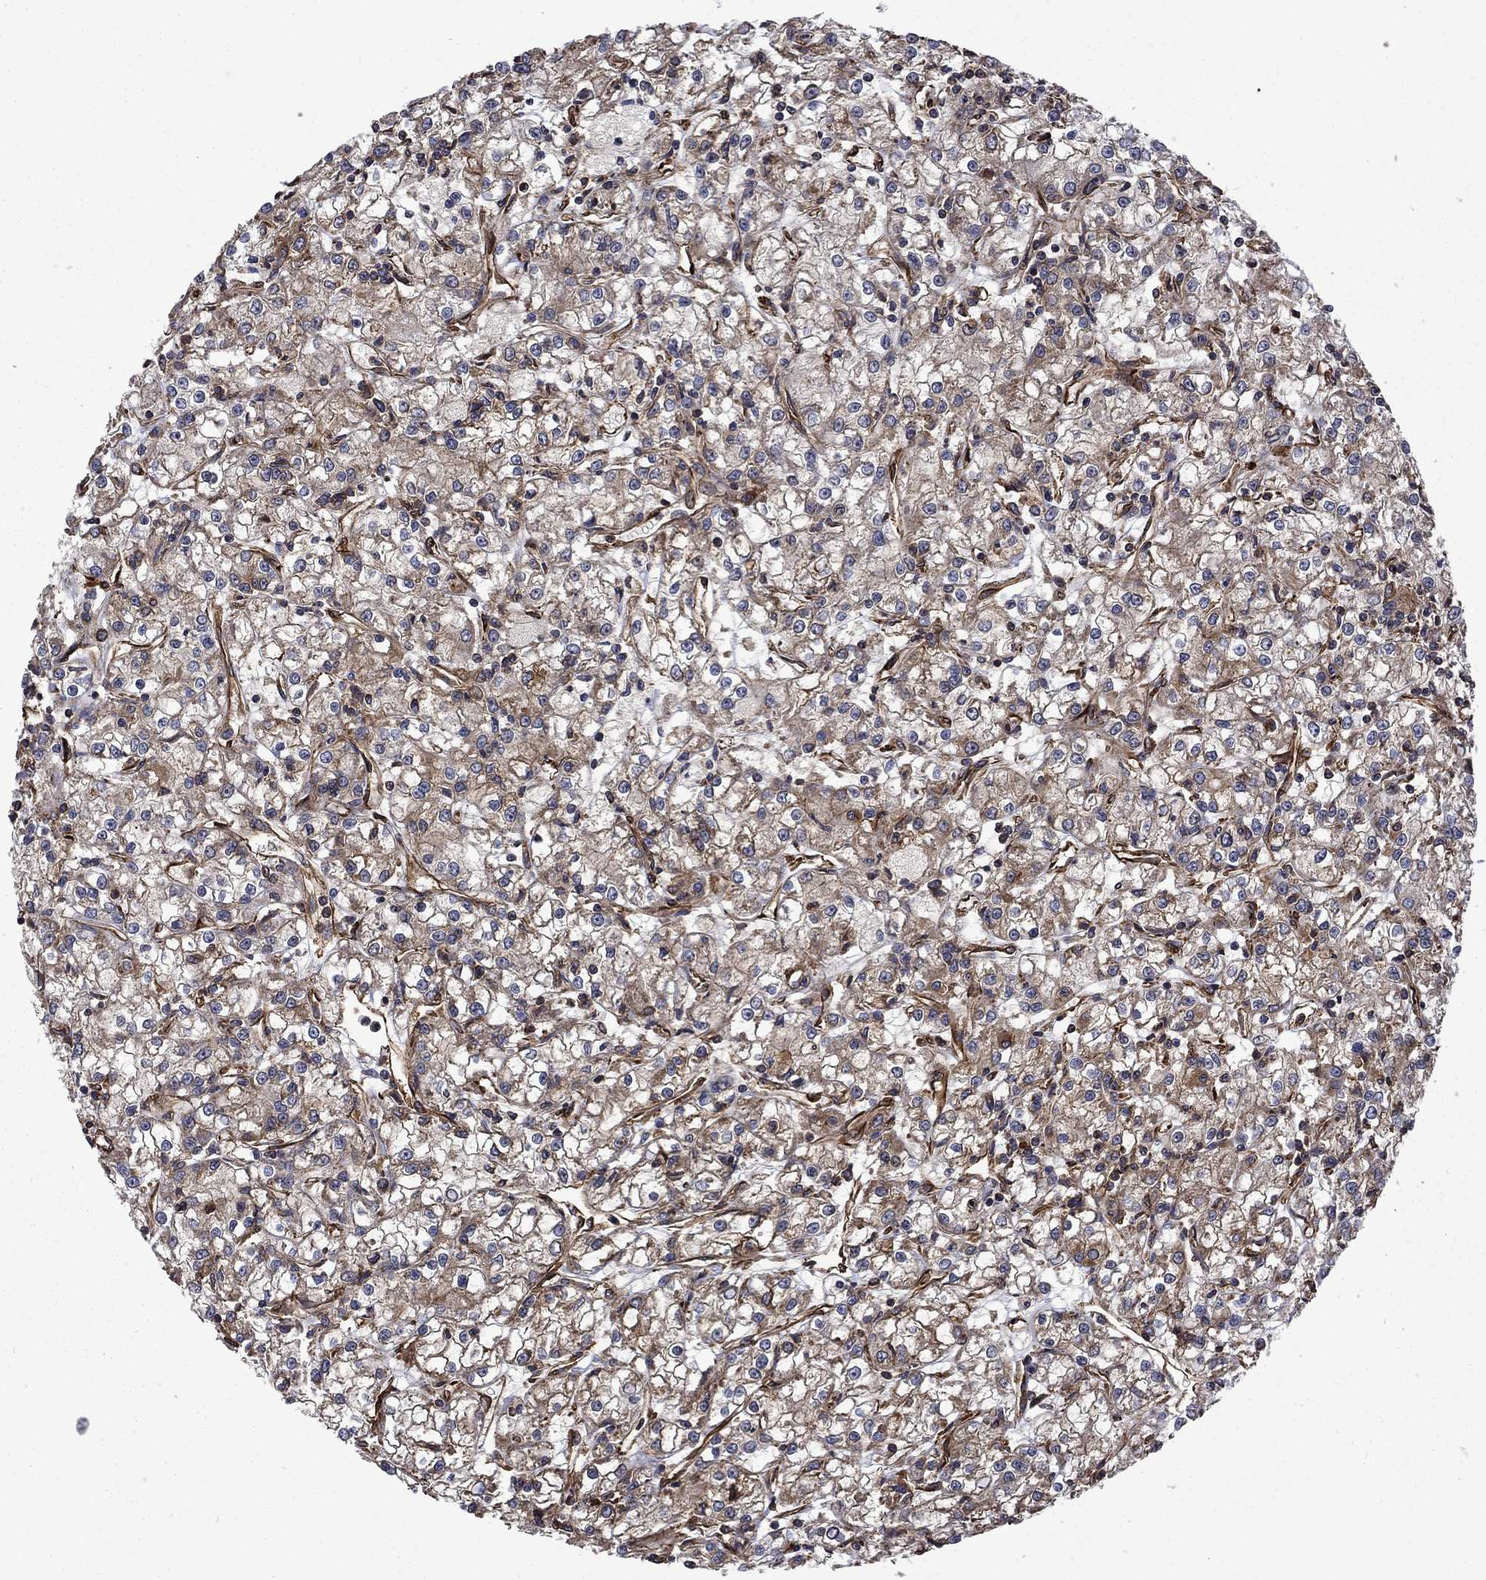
{"staining": {"intensity": "moderate", "quantity": "<25%", "location": "cytoplasmic/membranous"}, "tissue": "renal cancer", "cell_type": "Tumor cells", "image_type": "cancer", "snomed": [{"axis": "morphology", "description": "Adenocarcinoma, NOS"}, {"axis": "topography", "description": "Kidney"}], "caption": "IHC (DAB (3,3'-diaminobenzidine)) staining of renal adenocarcinoma reveals moderate cytoplasmic/membranous protein positivity in about <25% of tumor cells.", "gene": "CUTC", "patient": {"sex": "female", "age": 59}}